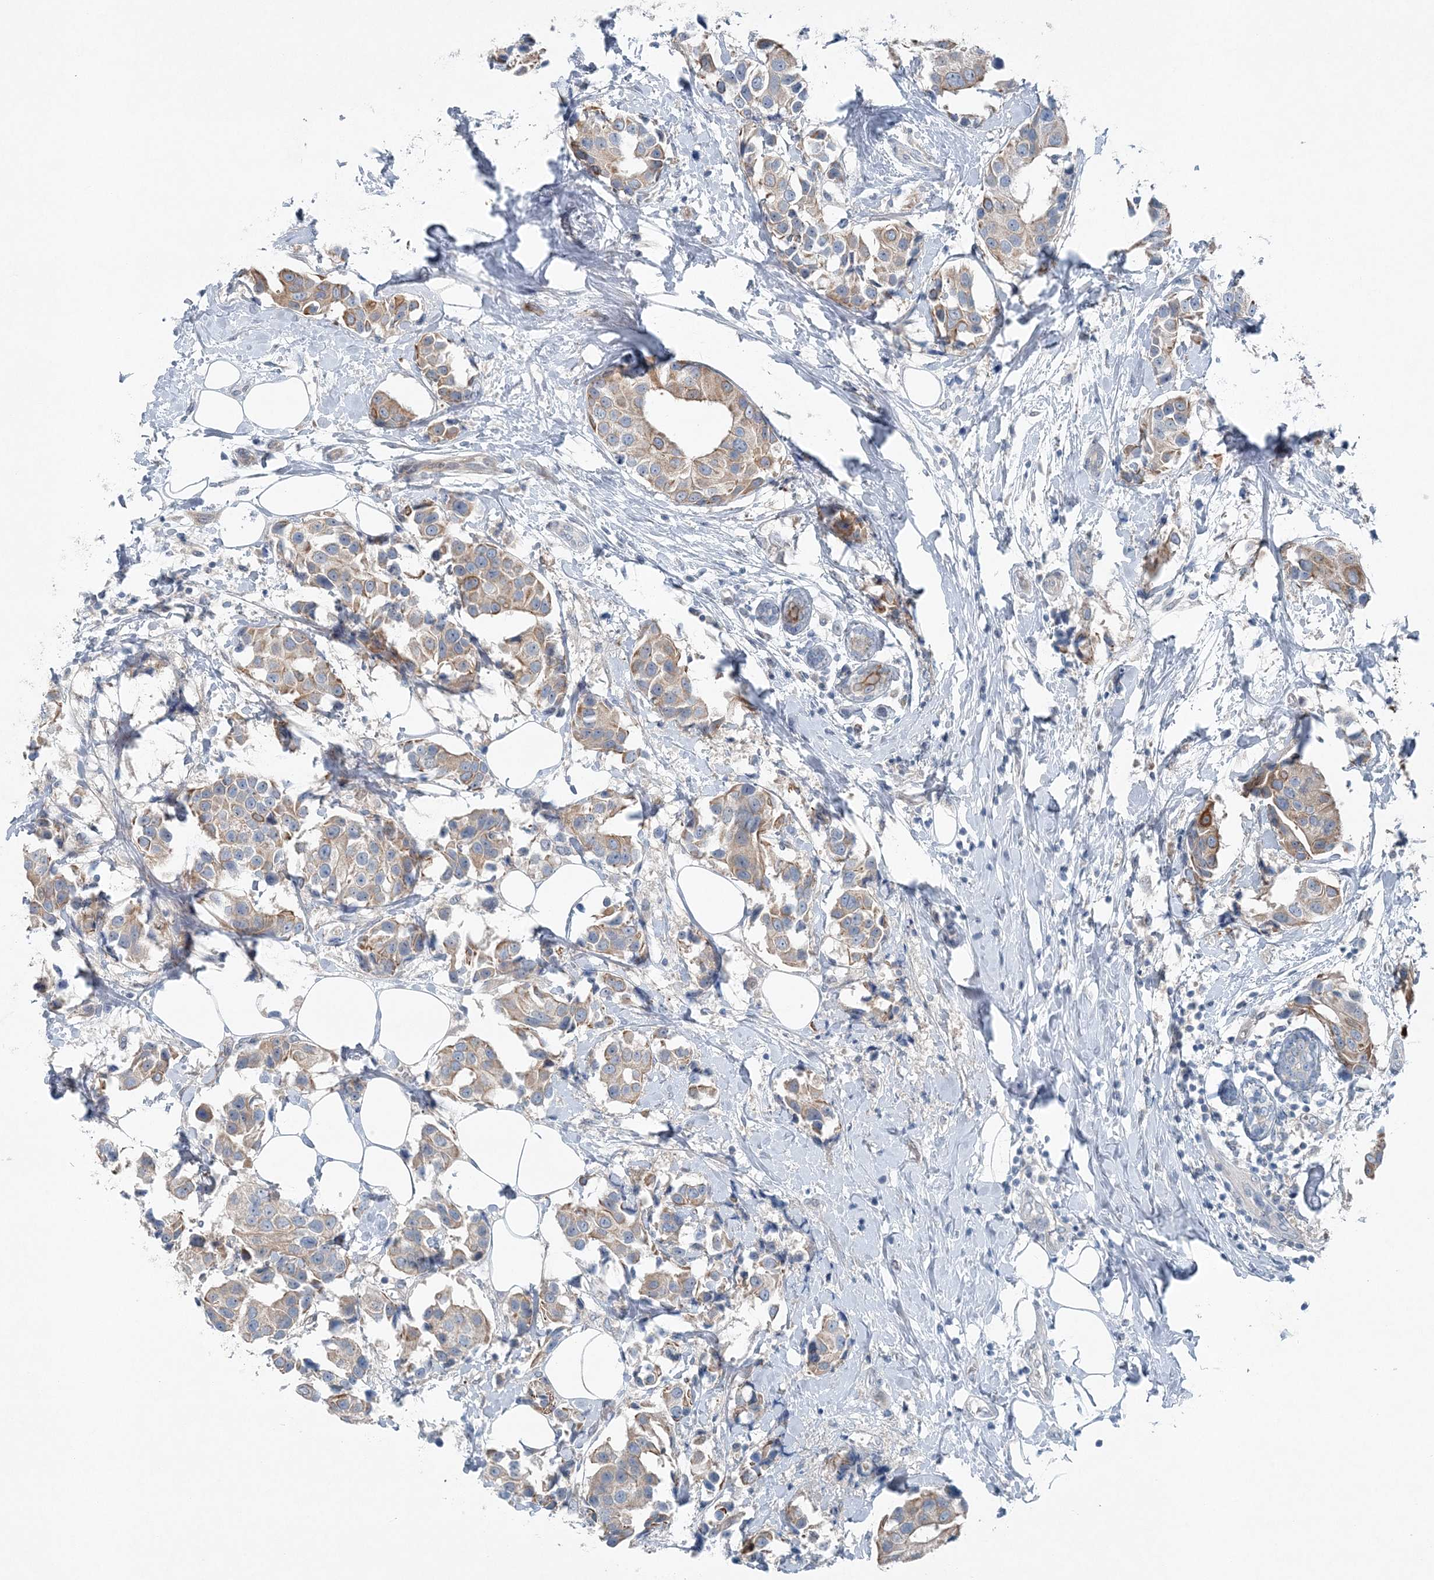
{"staining": {"intensity": "moderate", "quantity": ">75%", "location": "cytoplasmic/membranous"}, "tissue": "breast cancer", "cell_type": "Tumor cells", "image_type": "cancer", "snomed": [{"axis": "morphology", "description": "Normal tissue, NOS"}, {"axis": "morphology", "description": "Duct carcinoma"}, {"axis": "topography", "description": "Breast"}], "caption": "This histopathology image displays immunohistochemistry staining of breast cancer (infiltrating ductal carcinoma), with medium moderate cytoplasmic/membranous expression in approximately >75% of tumor cells.", "gene": "KIAA1586", "patient": {"sex": "female", "age": 39}}